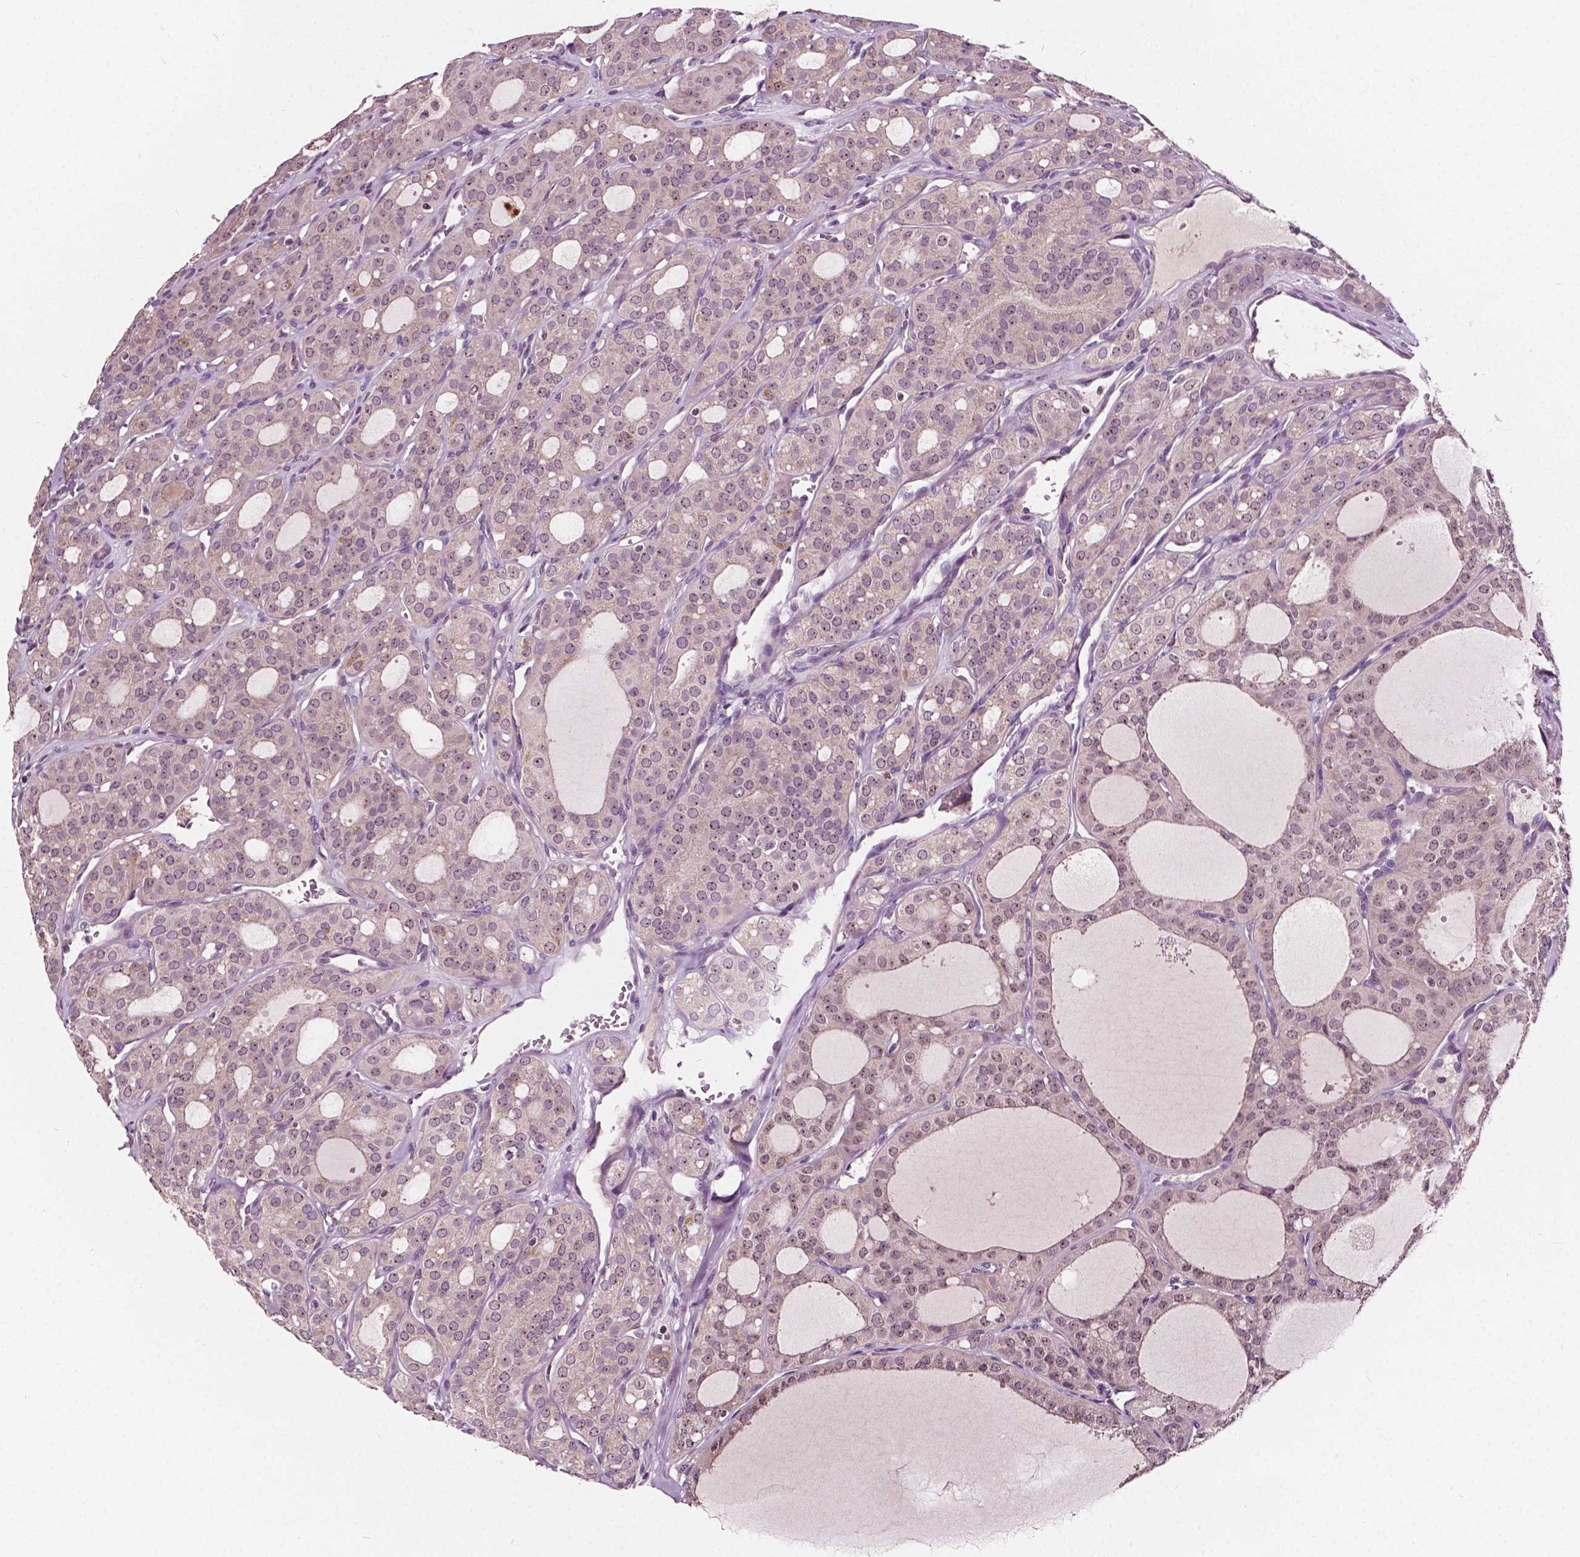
{"staining": {"intensity": "weak", "quantity": ">75%", "location": "cytoplasmic/membranous,nuclear"}, "tissue": "thyroid cancer", "cell_type": "Tumor cells", "image_type": "cancer", "snomed": [{"axis": "morphology", "description": "Follicular adenoma carcinoma, NOS"}, {"axis": "topography", "description": "Thyroid gland"}], "caption": "Immunohistochemistry micrograph of thyroid cancer (follicular adenoma carcinoma) stained for a protein (brown), which displays low levels of weak cytoplasmic/membranous and nuclear positivity in approximately >75% of tumor cells.", "gene": "ODF3L2", "patient": {"sex": "male", "age": 75}}